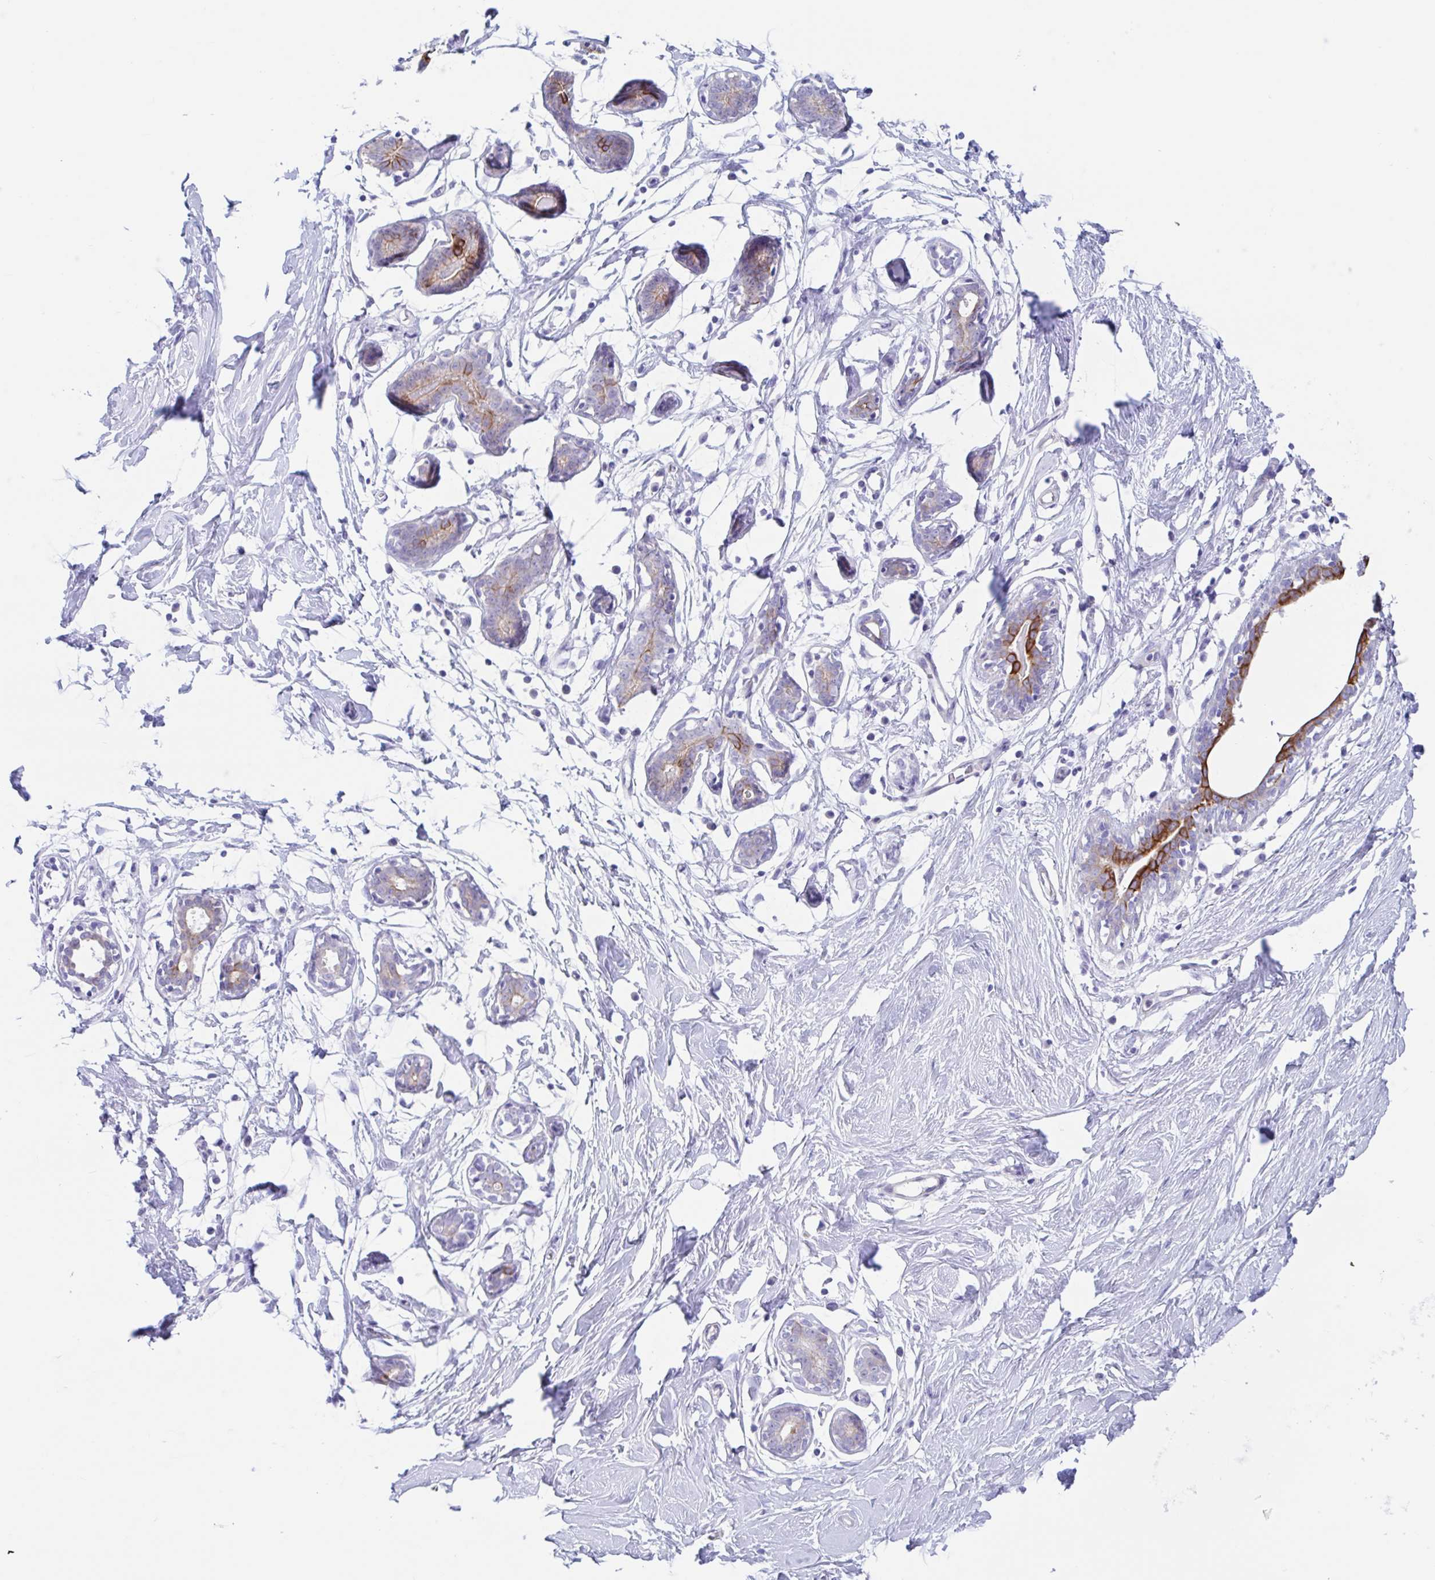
{"staining": {"intensity": "negative", "quantity": "none", "location": "none"}, "tissue": "breast", "cell_type": "Adipocytes", "image_type": "normal", "snomed": [{"axis": "morphology", "description": "Normal tissue, NOS"}, {"axis": "topography", "description": "Breast"}], "caption": "The micrograph demonstrates no significant expression in adipocytes of breast.", "gene": "OR6N2", "patient": {"sex": "female", "age": 27}}